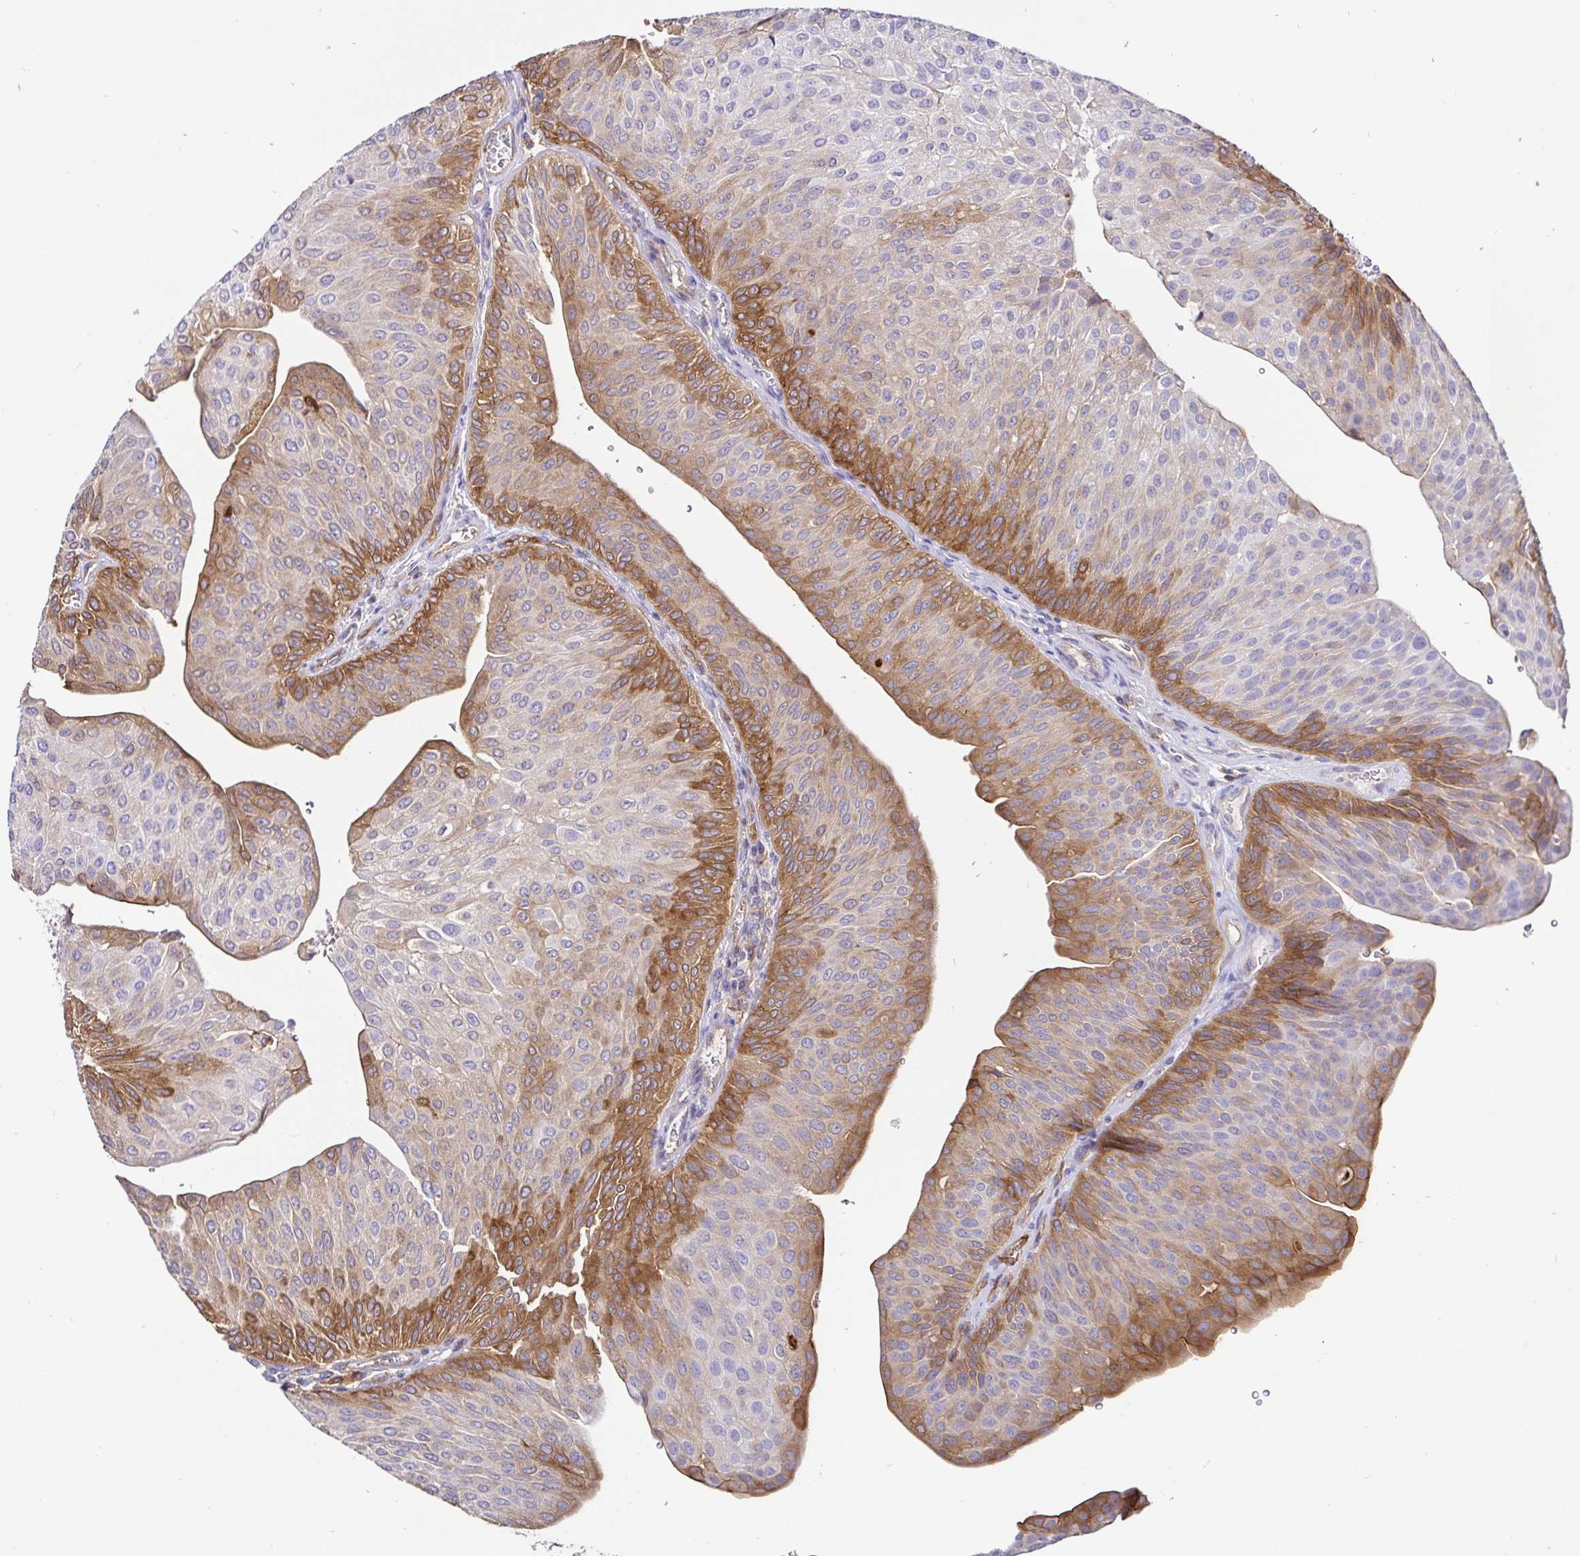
{"staining": {"intensity": "moderate", "quantity": "25%-75%", "location": "cytoplasmic/membranous"}, "tissue": "urothelial cancer", "cell_type": "Tumor cells", "image_type": "cancer", "snomed": [{"axis": "morphology", "description": "Urothelial carcinoma, NOS"}, {"axis": "topography", "description": "Urinary bladder"}], "caption": "The micrograph shows immunohistochemical staining of urothelial cancer. There is moderate cytoplasmic/membranous positivity is identified in approximately 25%-75% of tumor cells.", "gene": "ANXA2", "patient": {"sex": "male", "age": 67}}